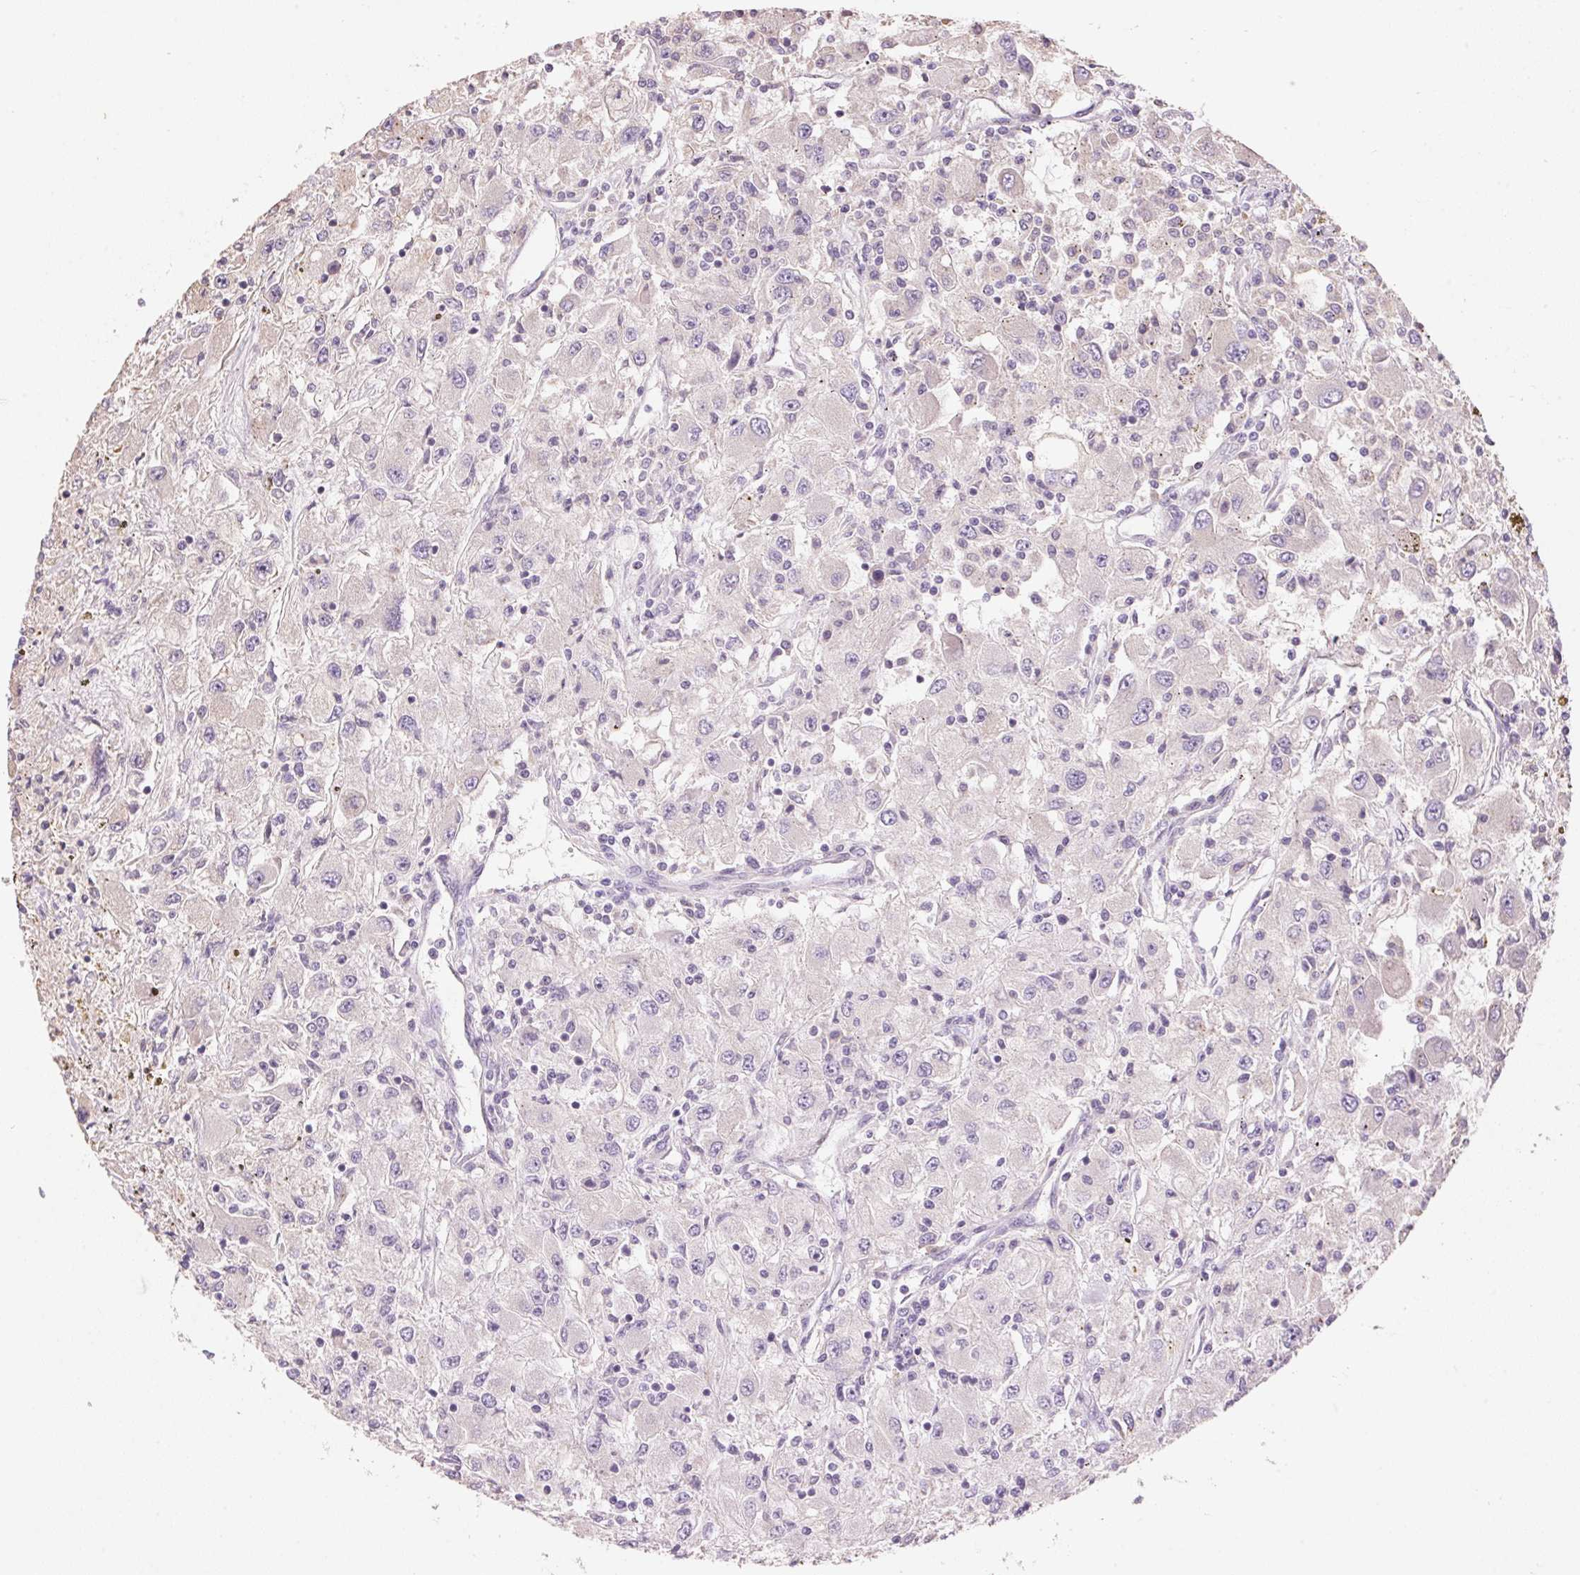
{"staining": {"intensity": "negative", "quantity": "none", "location": "none"}, "tissue": "renal cancer", "cell_type": "Tumor cells", "image_type": "cancer", "snomed": [{"axis": "morphology", "description": "Adenocarcinoma, NOS"}, {"axis": "topography", "description": "Kidney"}], "caption": "The micrograph reveals no staining of tumor cells in renal adenocarcinoma.", "gene": "LYZL6", "patient": {"sex": "female", "age": 67}}